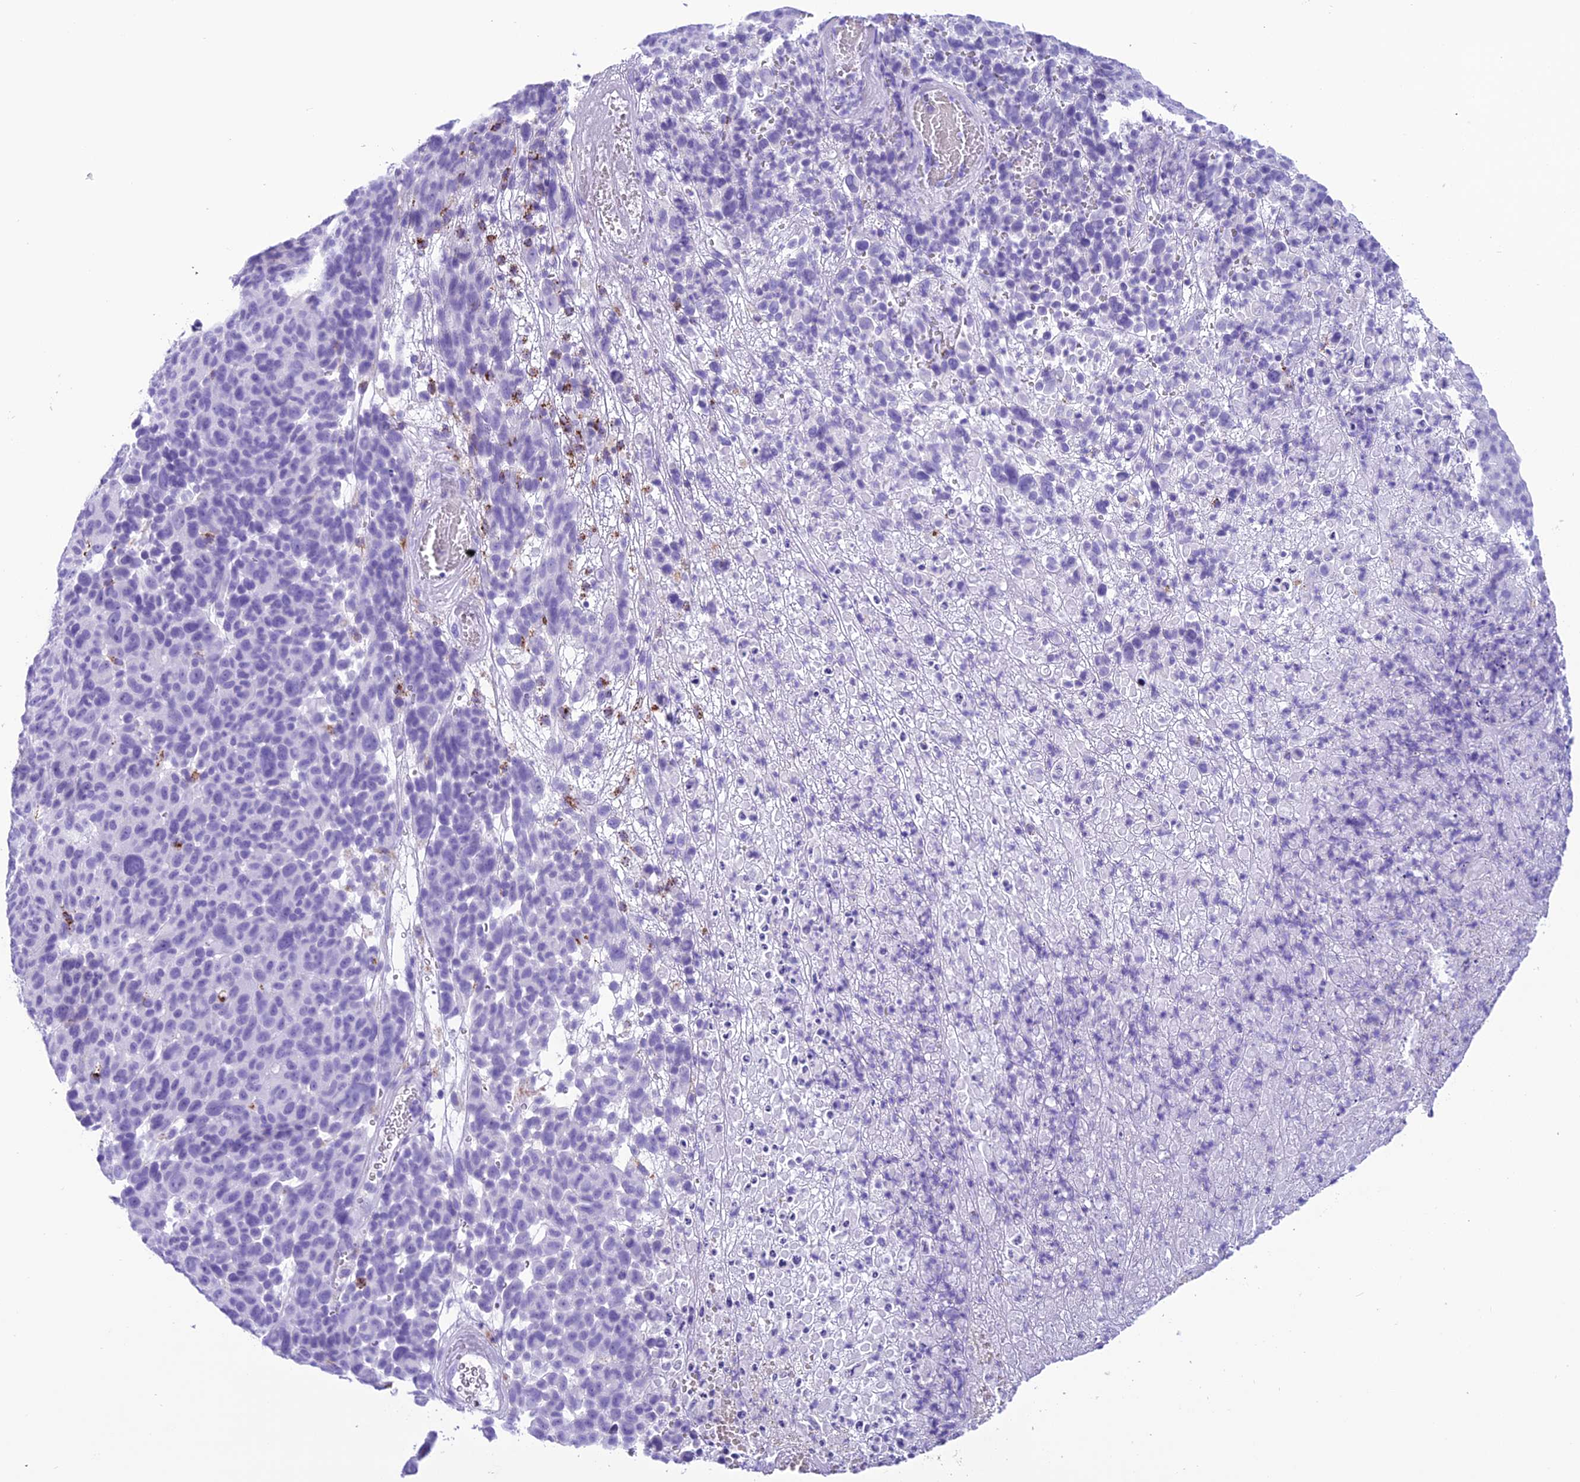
{"staining": {"intensity": "negative", "quantity": "none", "location": "none"}, "tissue": "melanoma", "cell_type": "Tumor cells", "image_type": "cancer", "snomed": [{"axis": "morphology", "description": "Malignant melanoma, NOS"}, {"axis": "topography", "description": "Skin"}], "caption": "Immunohistochemistry (IHC) micrograph of malignant melanoma stained for a protein (brown), which reveals no positivity in tumor cells.", "gene": "TRAM1L1", "patient": {"sex": "male", "age": 49}}